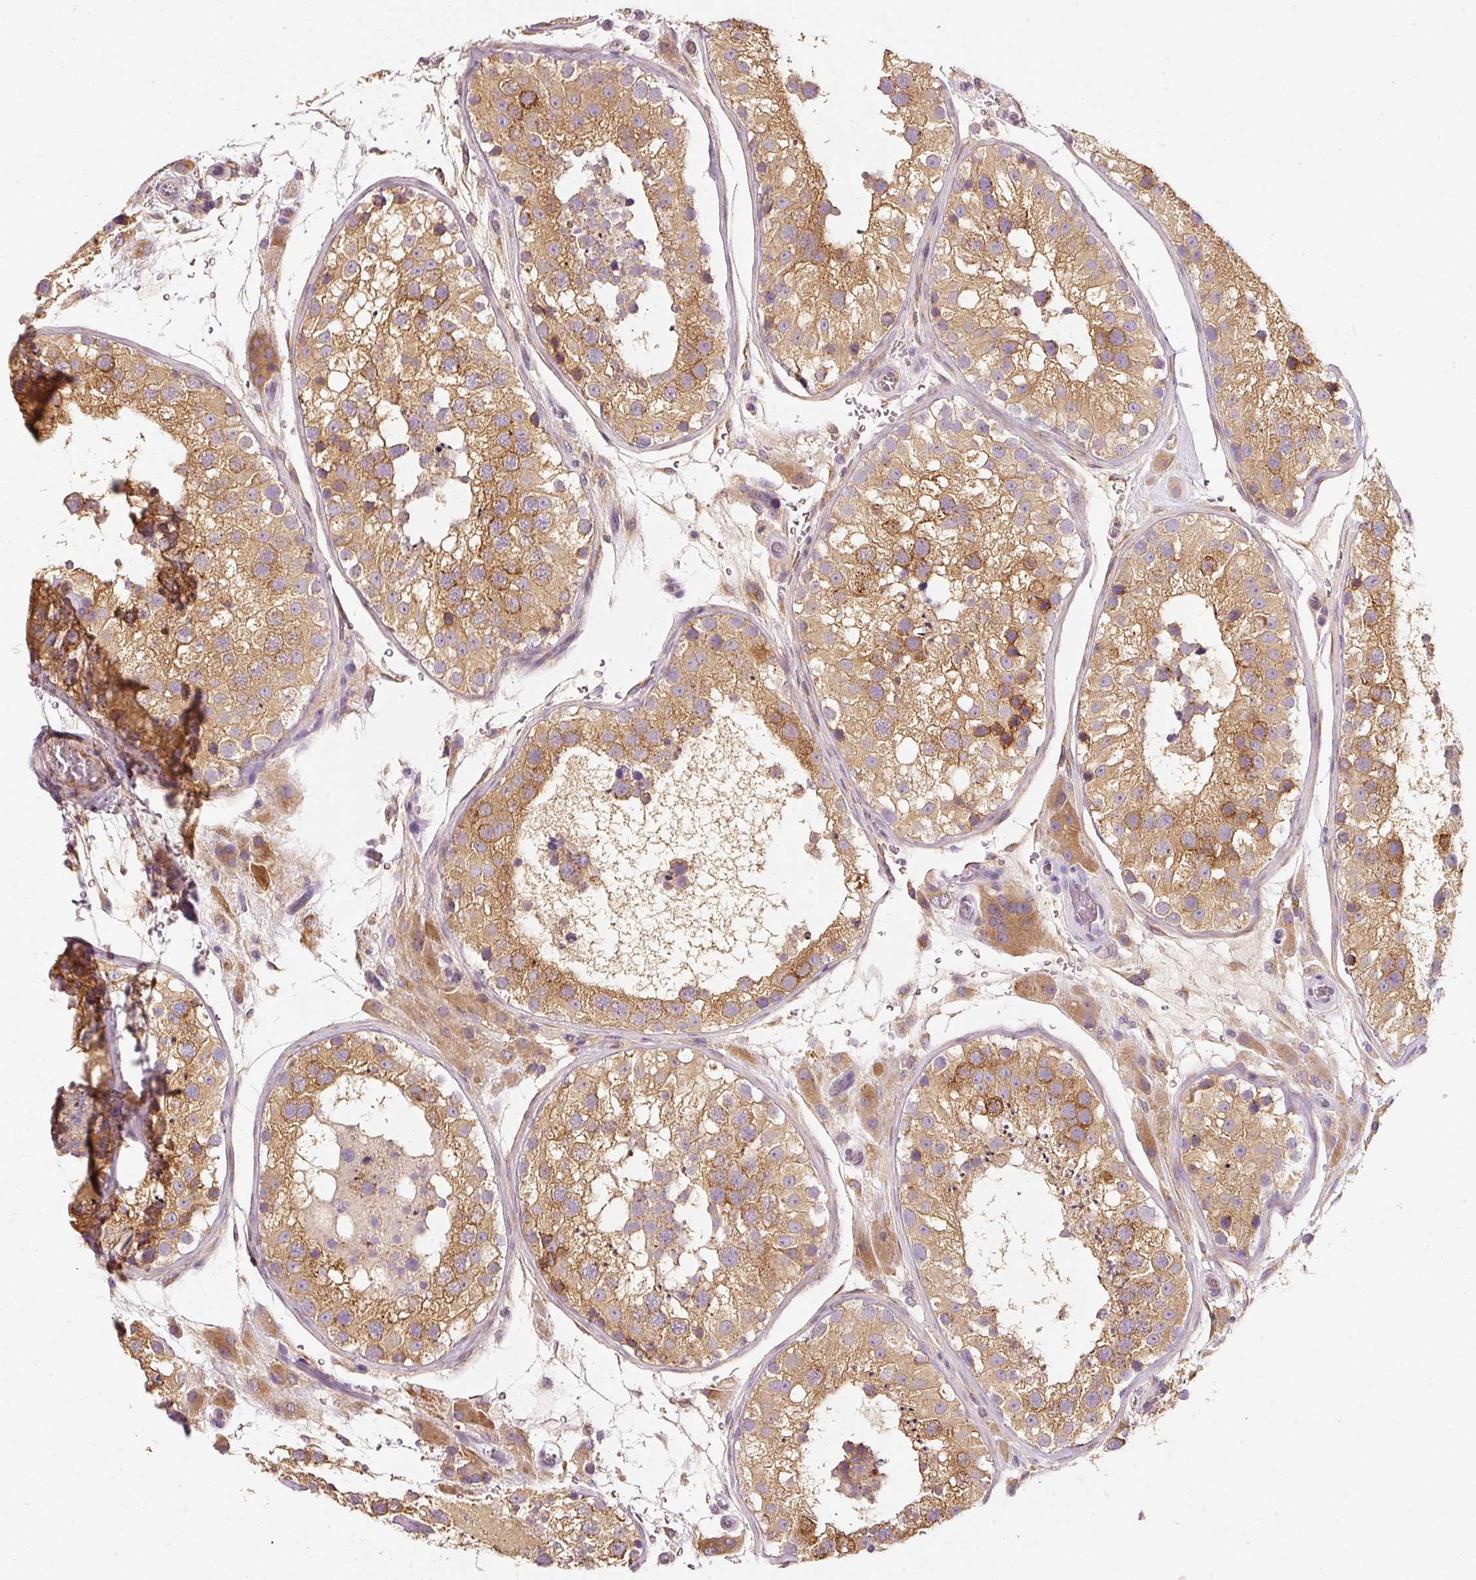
{"staining": {"intensity": "moderate", "quantity": ">75%", "location": "cytoplasmic/membranous"}, "tissue": "testis", "cell_type": "Cells in seminiferous ducts", "image_type": "normal", "snomed": [{"axis": "morphology", "description": "Normal tissue, NOS"}, {"axis": "topography", "description": "Testis"}], "caption": "Immunohistochemical staining of unremarkable human testis exhibits >75% levels of moderate cytoplasmic/membranous protein expression in about >75% of cells in seminiferous ducts.", "gene": "RNF167", "patient": {"sex": "male", "age": 26}}